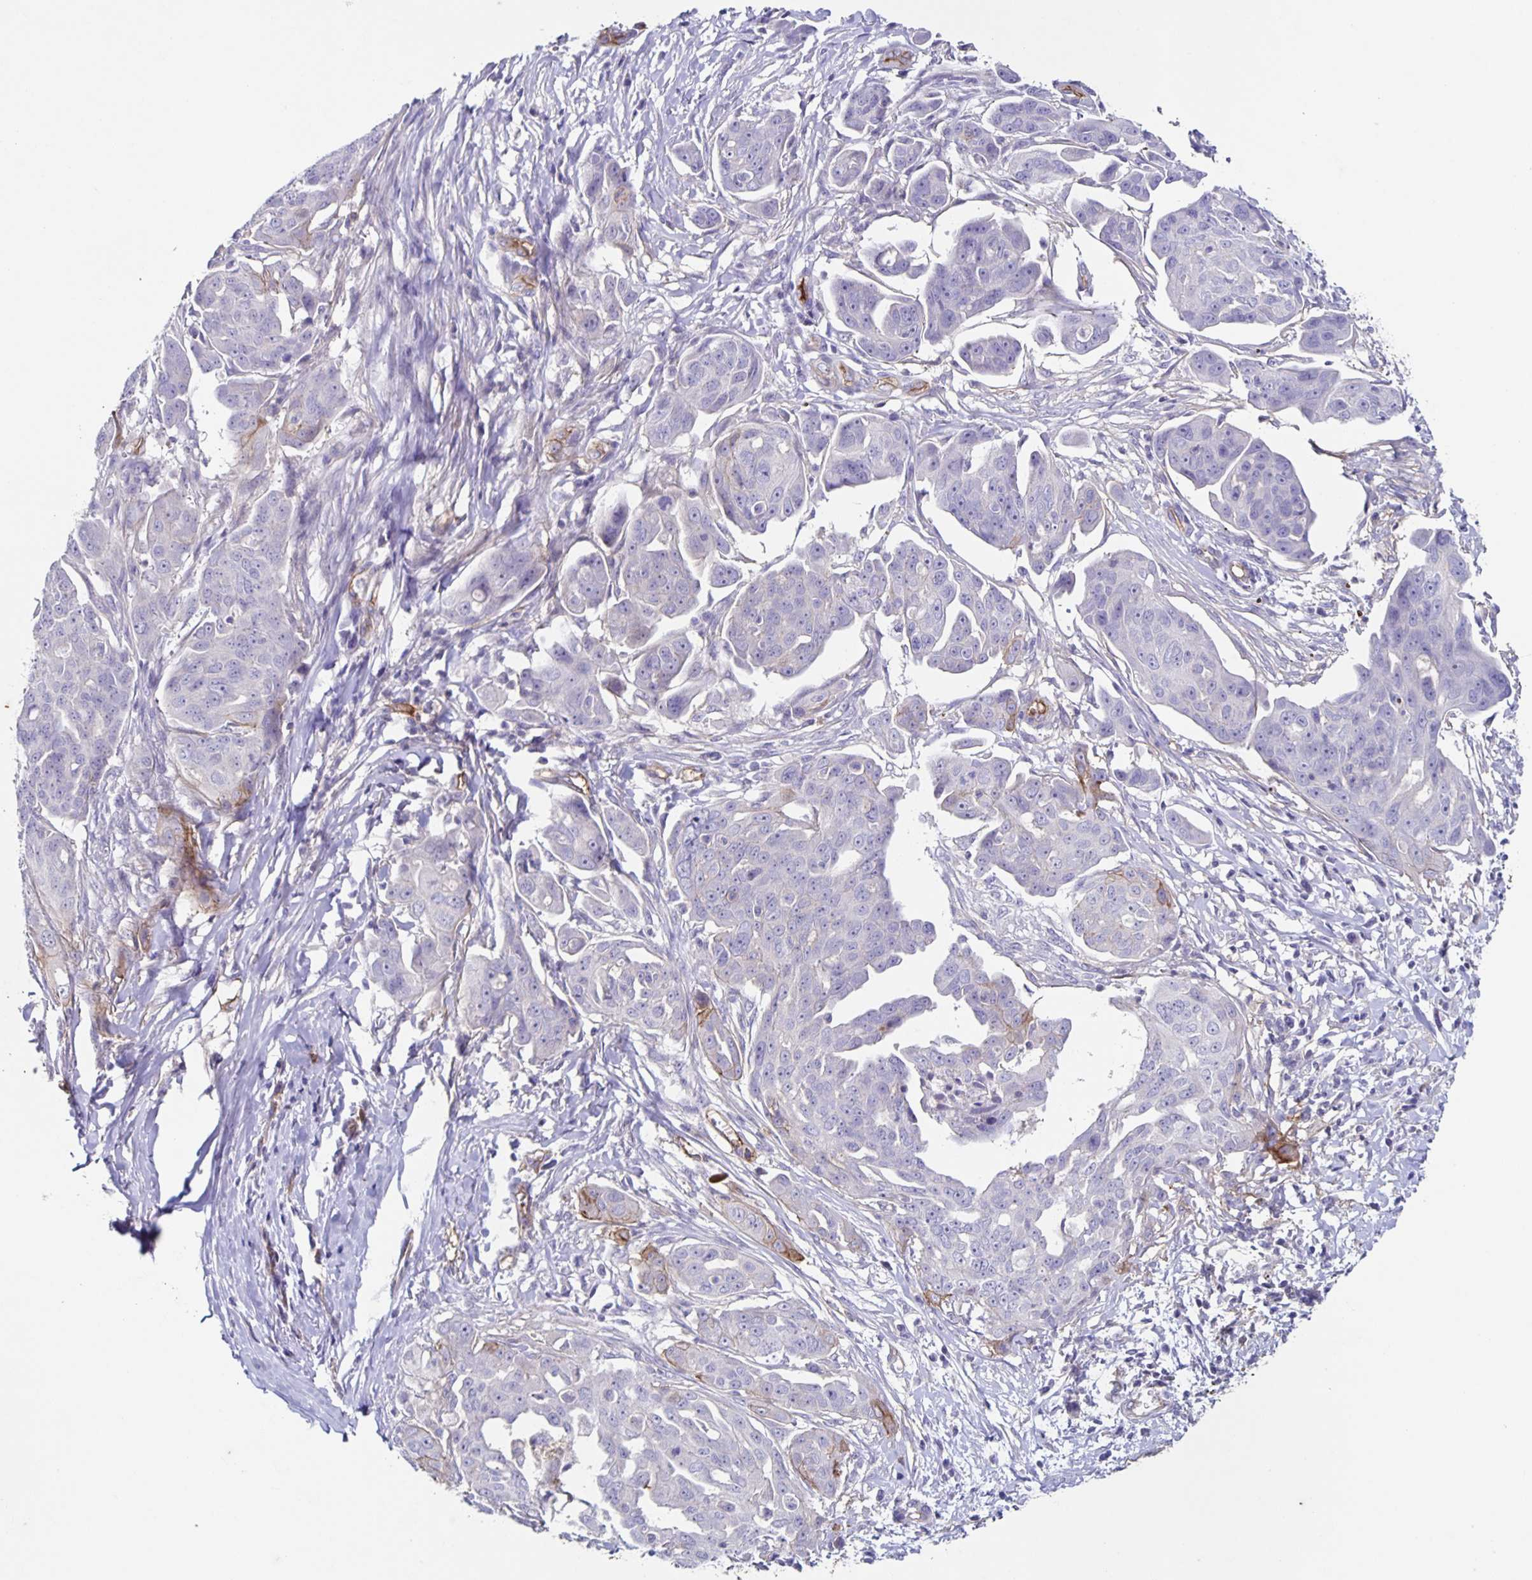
{"staining": {"intensity": "negative", "quantity": "none", "location": "none"}, "tissue": "ovarian cancer", "cell_type": "Tumor cells", "image_type": "cancer", "snomed": [{"axis": "morphology", "description": "Carcinoma, endometroid"}, {"axis": "topography", "description": "Ovary"}], "caption": "IHC photomicrograph of neoplastic tissue: endometroid carcinoma (ovarian) stained with DAB reveals no significant protein staining in tumor cells.", "gene": "ITGA2", "patient": {"sex": "female", "age": 70}}